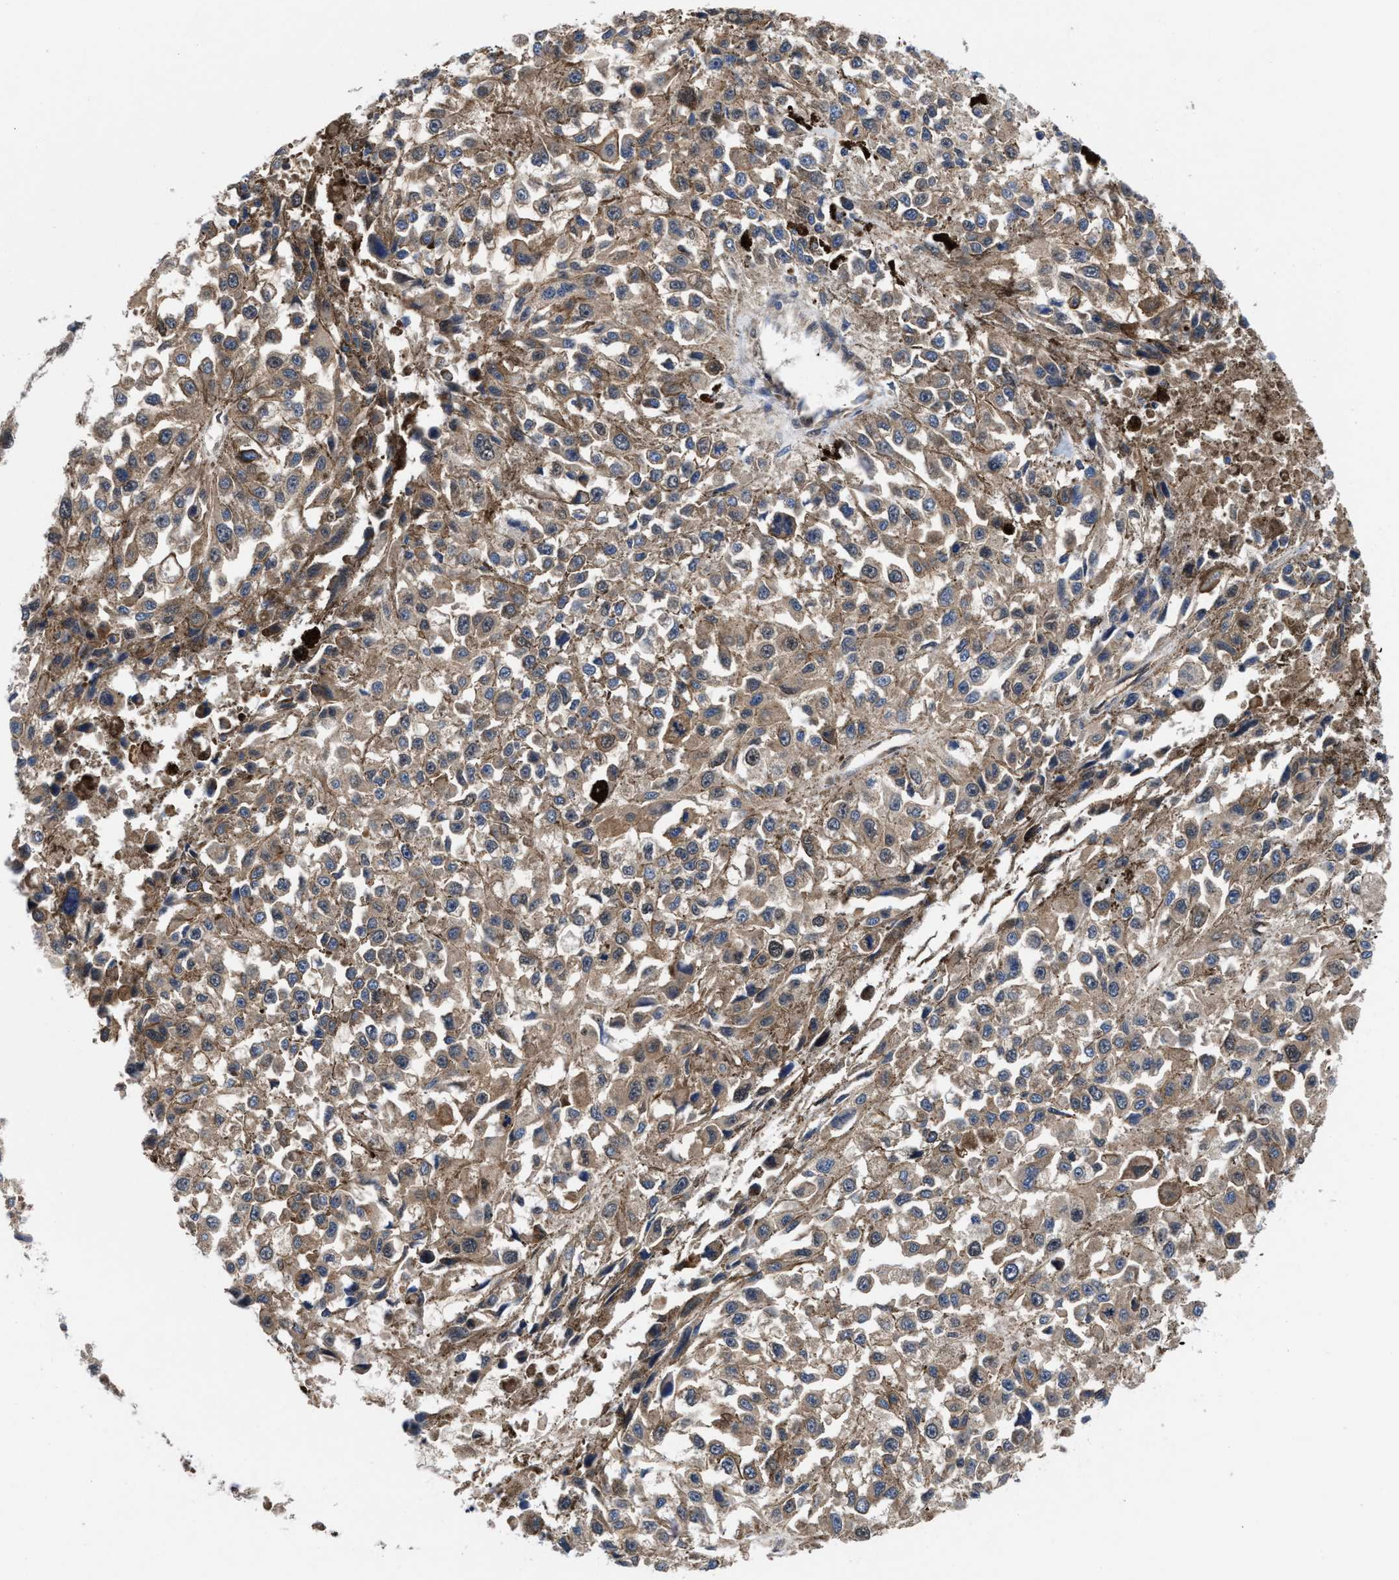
{"staining": {"intensity": "weak", "quantity": ">75%", "location": "cytoplasmic/membranous"}, "tissue": "melanoma", "cell_type": "Tumor cells", "image_type": "cancer", "snomed": [{"axis": "morphology", "description": "Malignant melanoma, Metastatic site"}, {"axis": "topography", "description": "Lymph node"}], "caption": "Tumor cells show weak cytoplasmic/membranous staining in about >75% of cells in malignant melanoma (metastatic site).", "gene": "ACLY", "patient": {"sex": "male", "age": 59}}